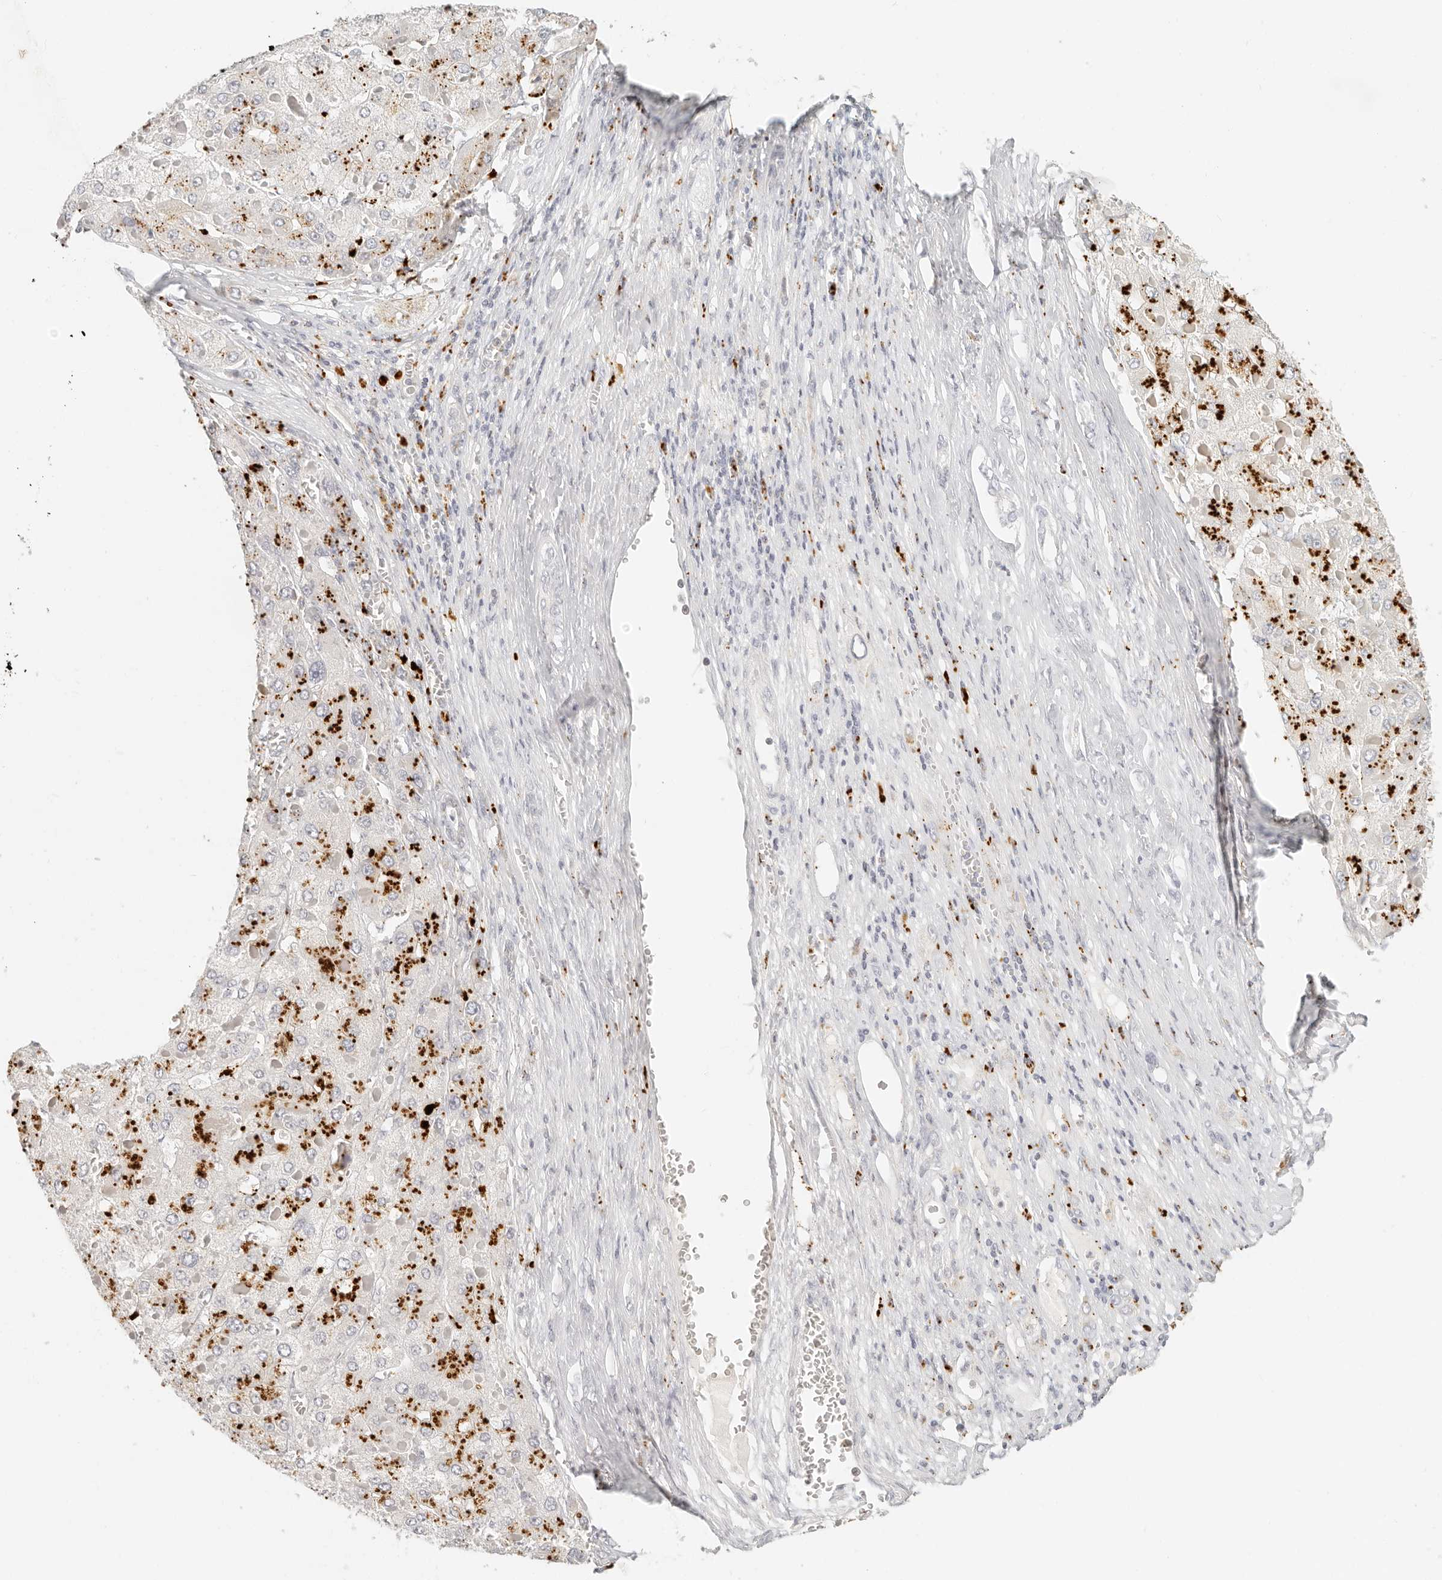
{"staining": {"intensity": "strong", "quantity": "25%-75%", "location": "cytoplasmic/membranous"}, "tissue": "liver cancer", "cell_type": "Tumor cells", "image_type": "cancer", "snomed": [{"axis": "morphology", "description": "Carcinoma, Hepatocellular, NOS"}, {"axis": "topography", "description": "Liver"}], "caption": "Human liver hepatocellular carcinoma stained for a protein (brown) demonstrates strong cytoplasmic/membranous positive expression in approximately 25%-75% of tumor cells.", "gene": "RNASET2", "patient": {"sex": "female", "age": 73}}